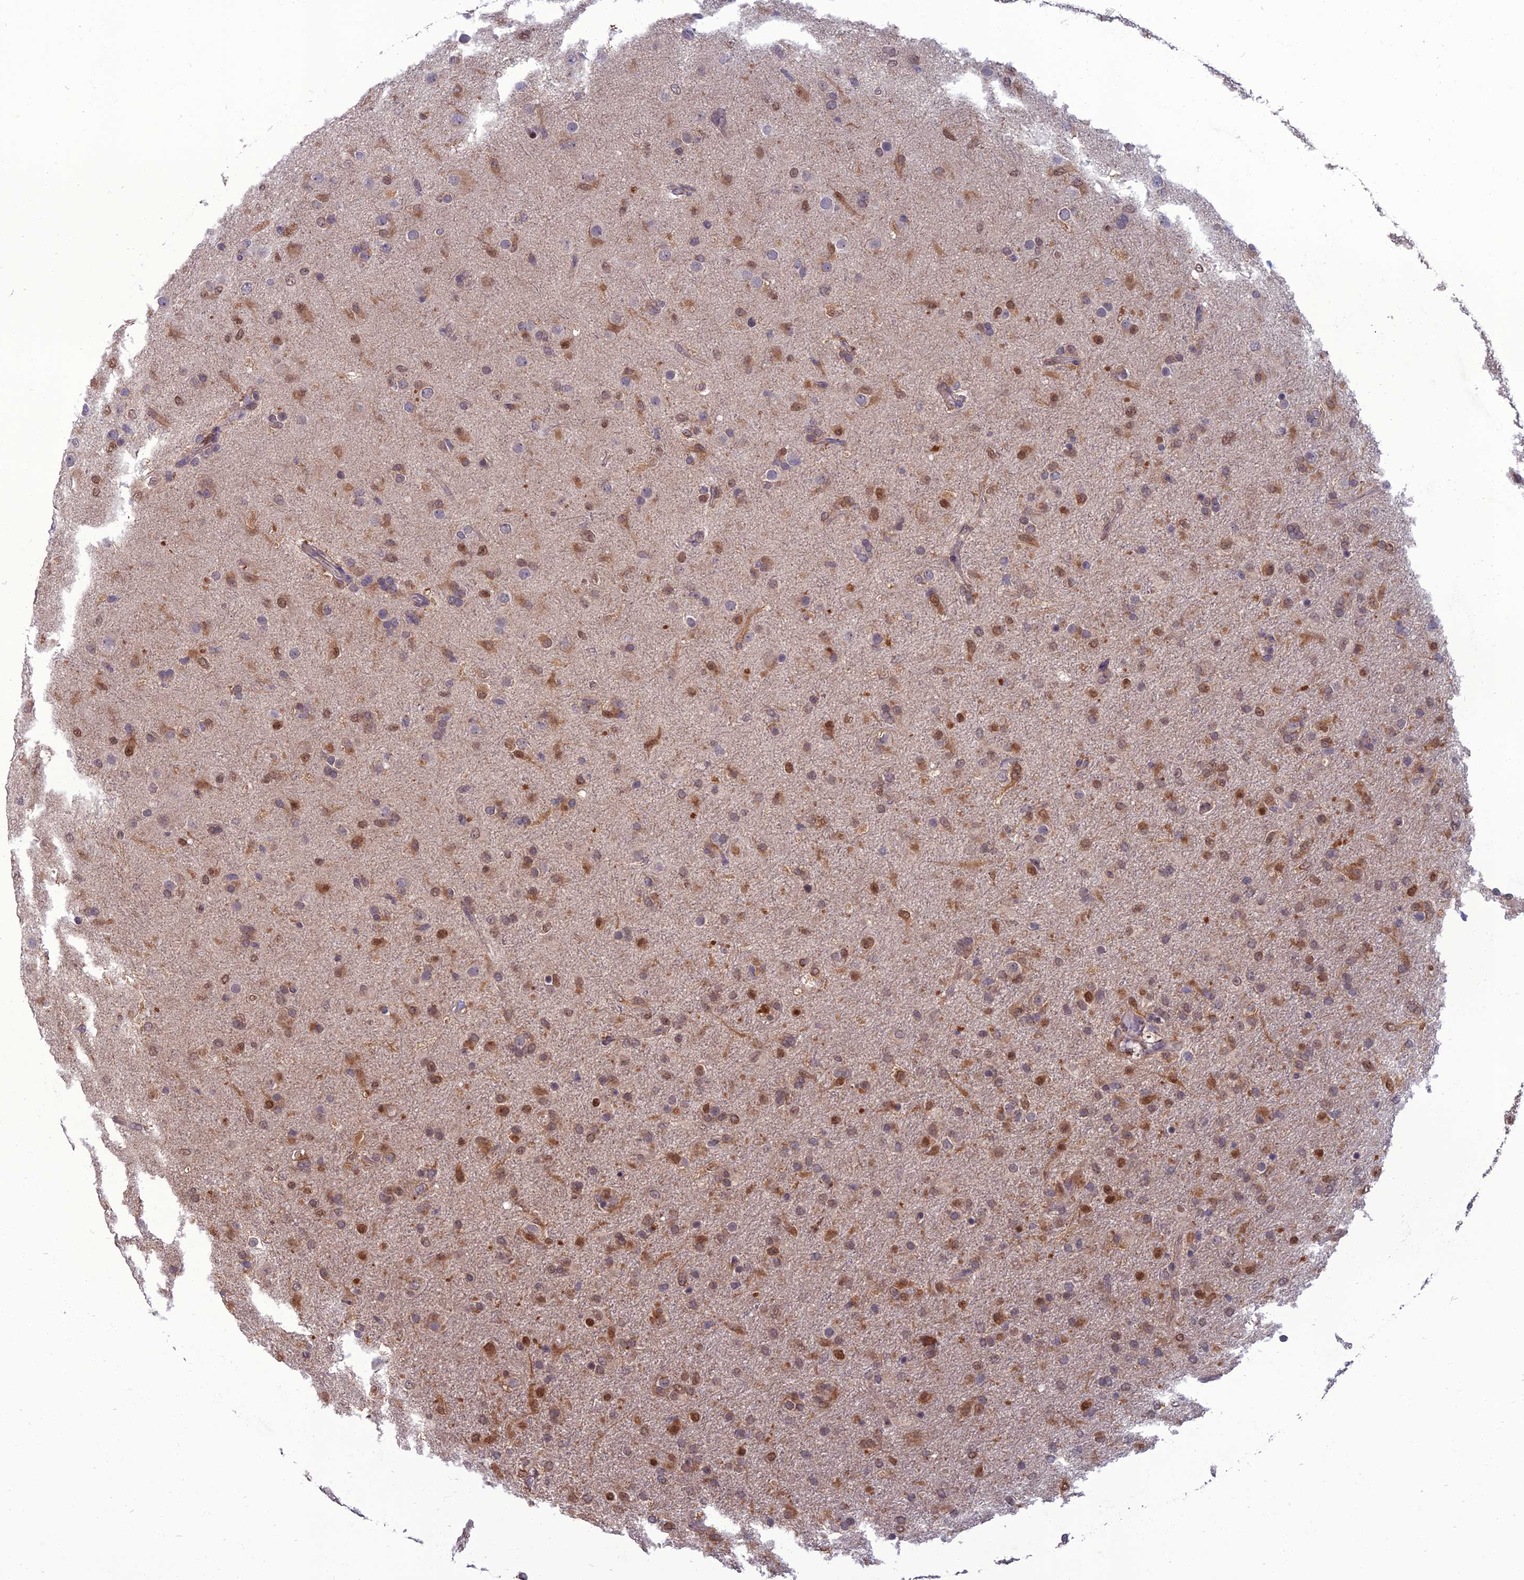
{"staining": {"intensity": "moderate", "quantity": "25%-75%", "location": "nuclear"}, "tissue": "glioma", "cell_type": "Tumor cells", "image_type": "cancer", "snomed": [{"axis": "morphology", "description": "Glioma, malignant, Low grade"}, {"axis": "topography", "description": "Brain"}], "caption": "Immunohistochemical staining of glioma displays medium levels of moderate nuclear positivity in about 25%-75% of tumor cells.", "gene": "NR4A3", "patient": {"sex": "male", "age": 65}}